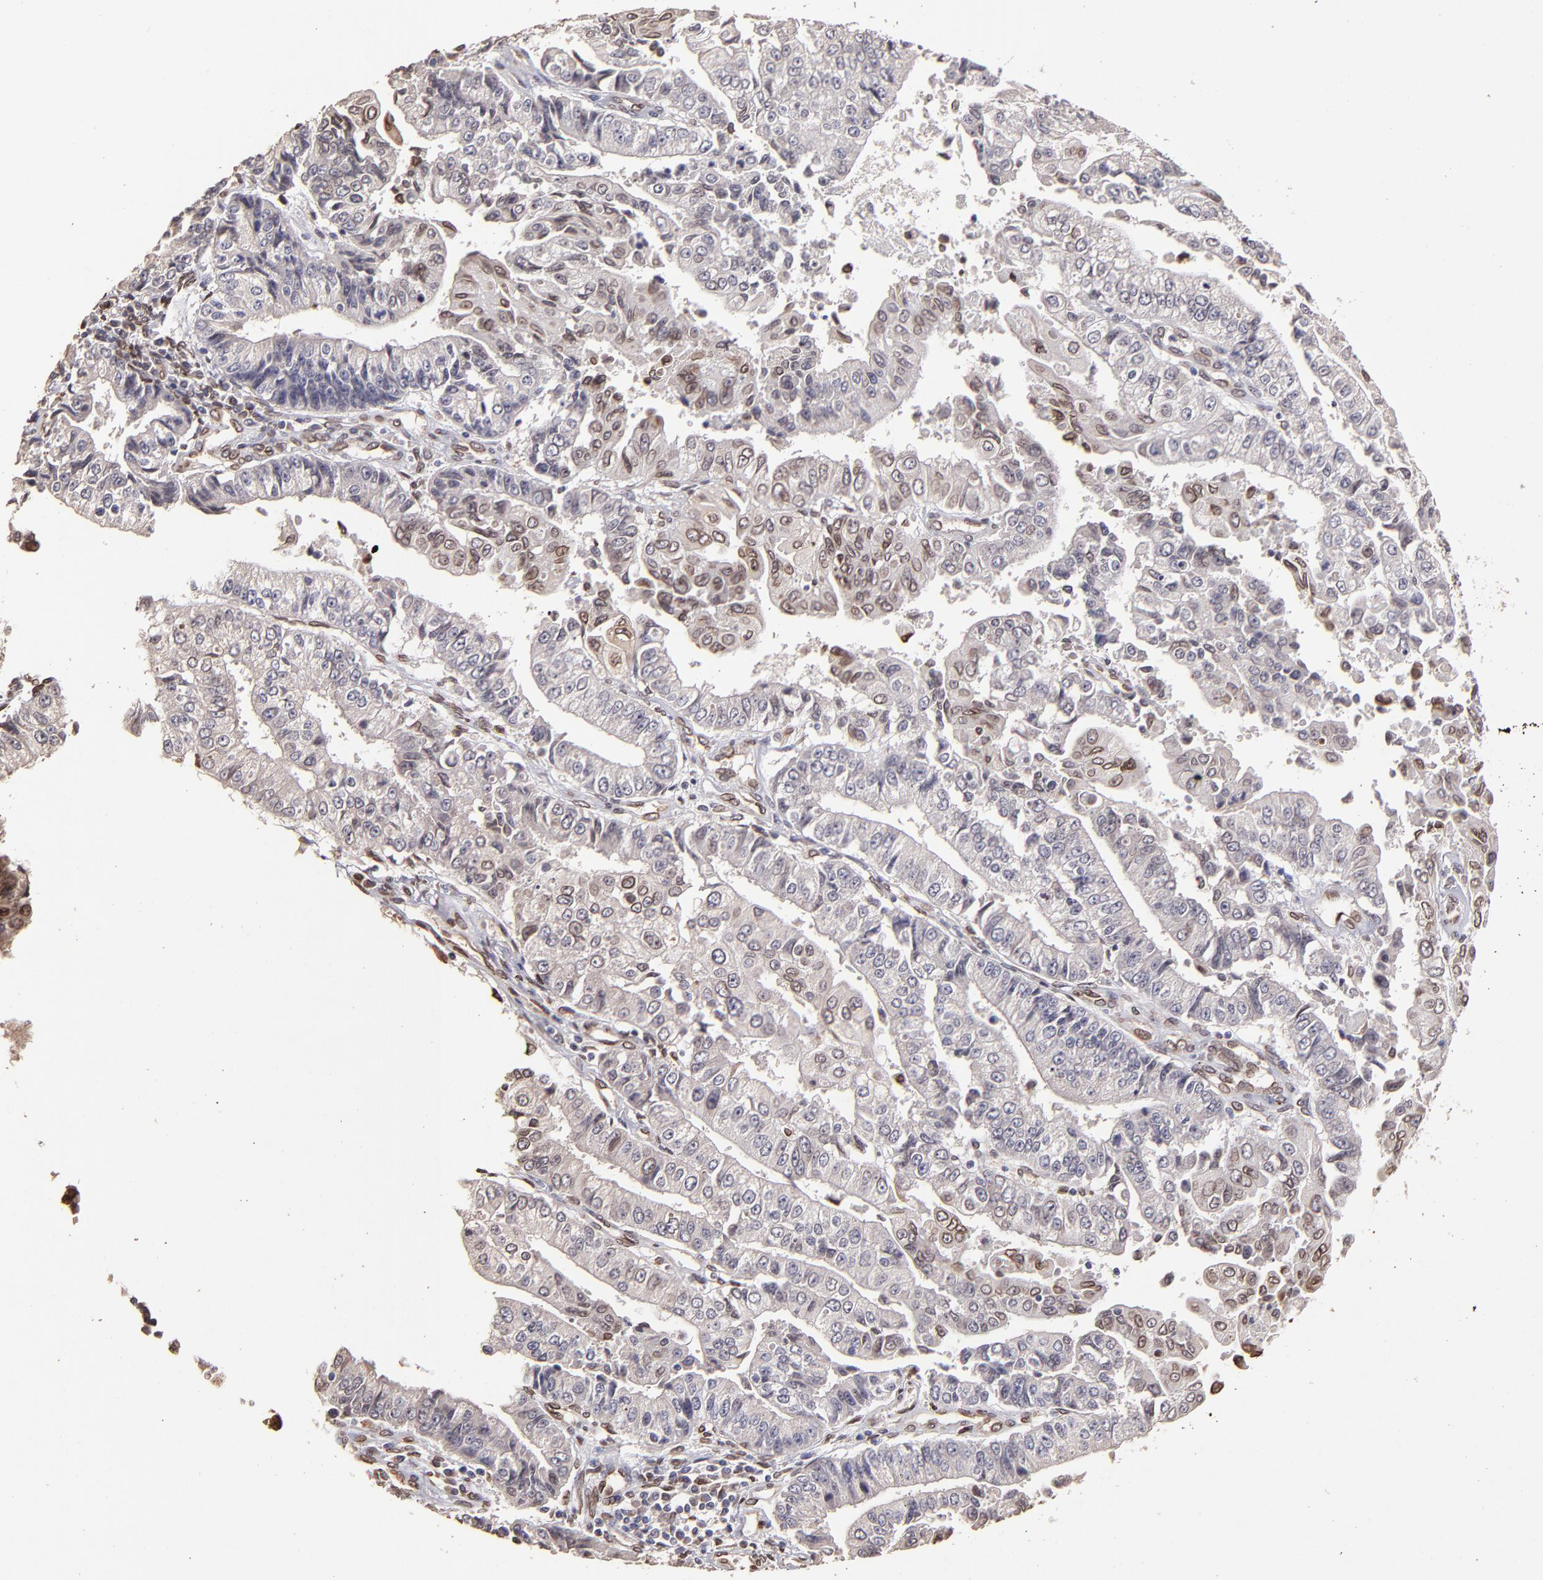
{"staining": {"intensity": "moderate", "quantity": "<25%", "location": "cytoplasmic/membranous,nuclear"}, "tissue": "endometrial cancer", "cell_type": "Tumor cells", "image_type": "cancer", "snomed": [{"axis": "morphology", "description": "Adenocarcinoma, NOS"}, {"axis": "topography", "description": "Endometrium"}], "caption": "A histopathology image of human adenocarcinoma (endometrial) stained for a protein demonstrates moderate cytoplasmic/membranous and nuclear brown staining in tumor cells.", "gene": "PUM3", "patient": {"sex": "female", "age": 75}}